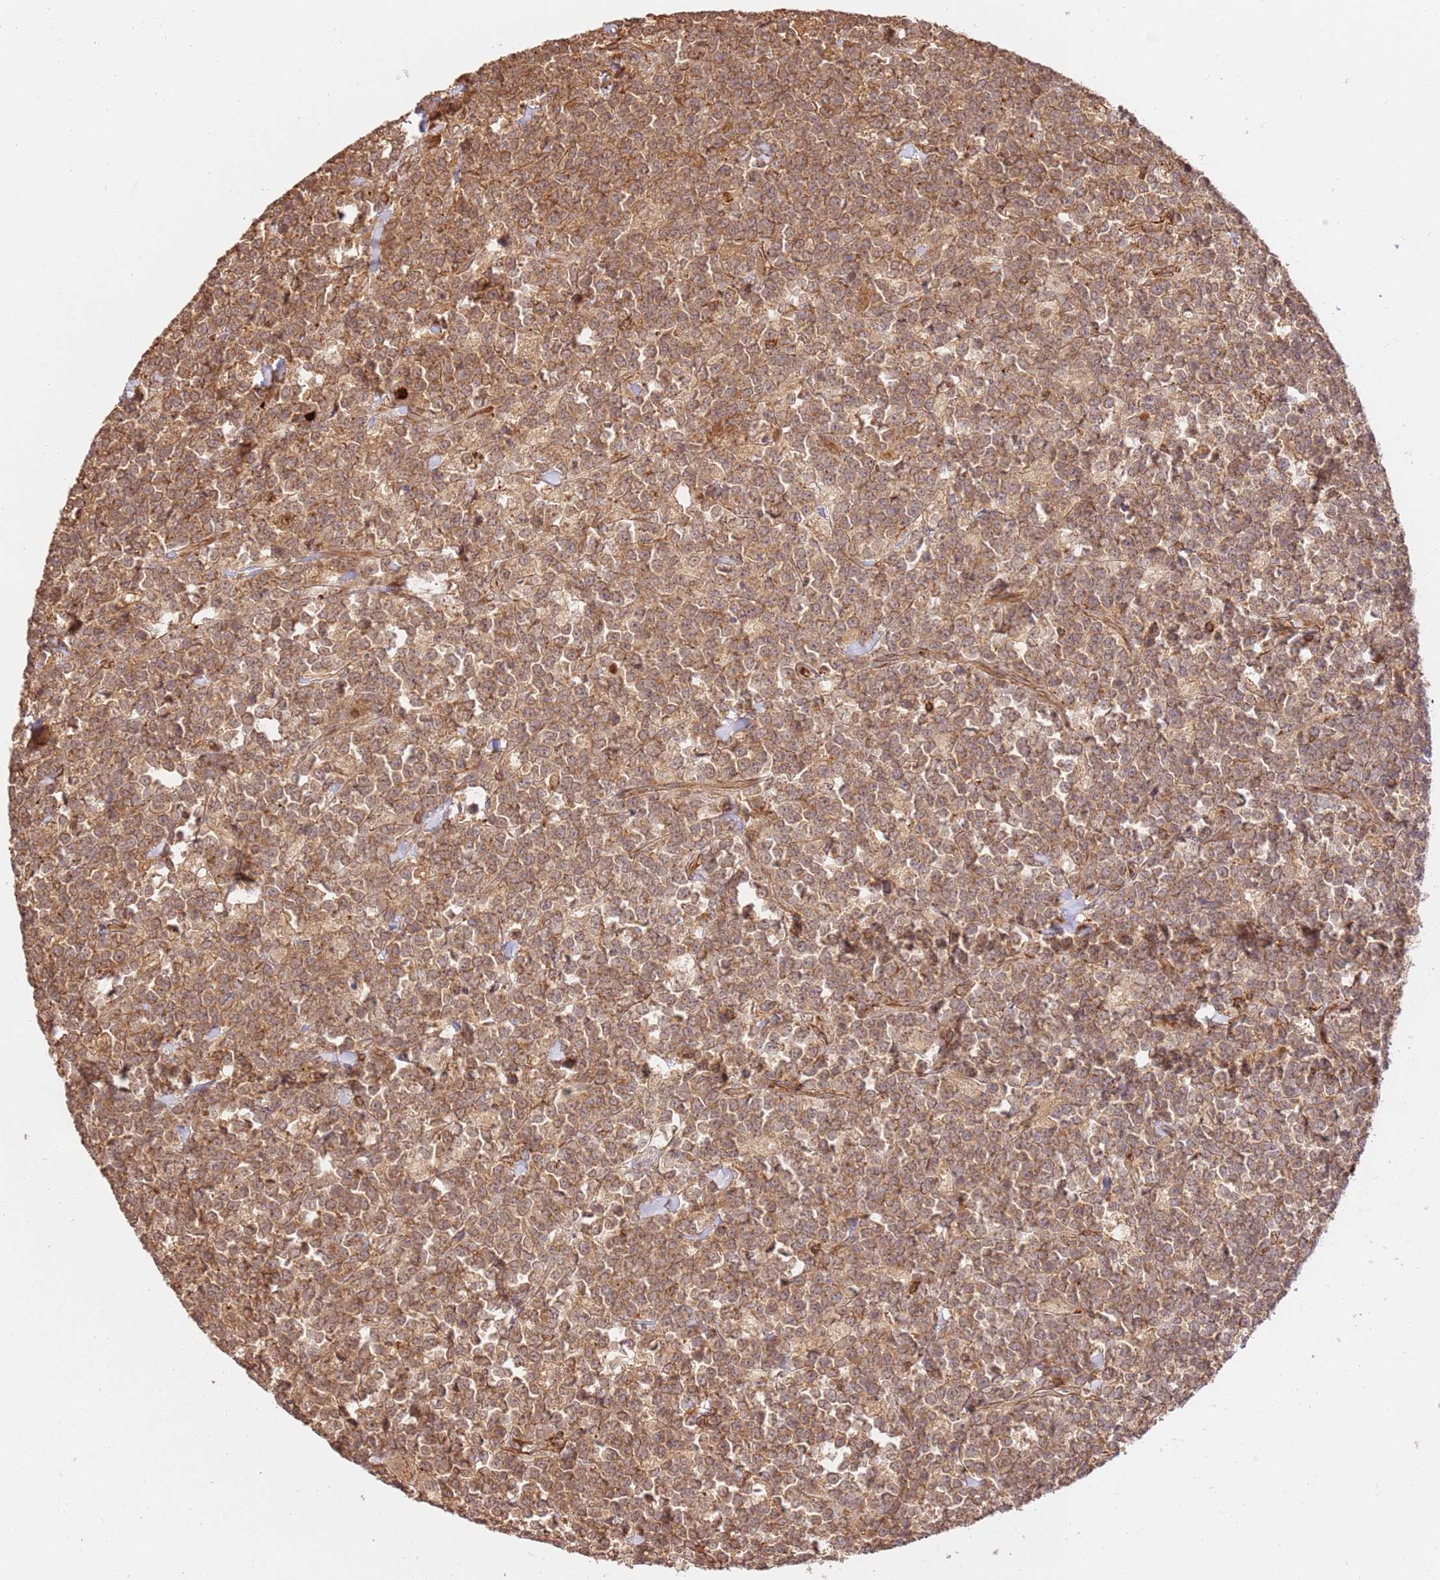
{"staining": {"intensity": "moderate", "quantity": ">75%", "location": "cytoplasmic/membranous"}, "tissue": "lymphoma", "cell_type": "Tumor cells", "image_type": "cancer", "snomed": [{"axis": "morphology", "description": "Malignant lymphoma, non-Hodgkin's type, High grade"}, {"axis": "topography", "description": "Small intestine"}, {"axis": "topography", "description": "Colon"}], "caption": "An IHC photomicrograph of tumor tissue is shown. Protein staining in brown shows moderate cytoplasmic/membranous positivity in malignant lymphoma, non-Hodgkin's type (high-grade) within tumor cells.", "gene": "KATNAL2", "patient": {"sex": "male", "age": 8}}